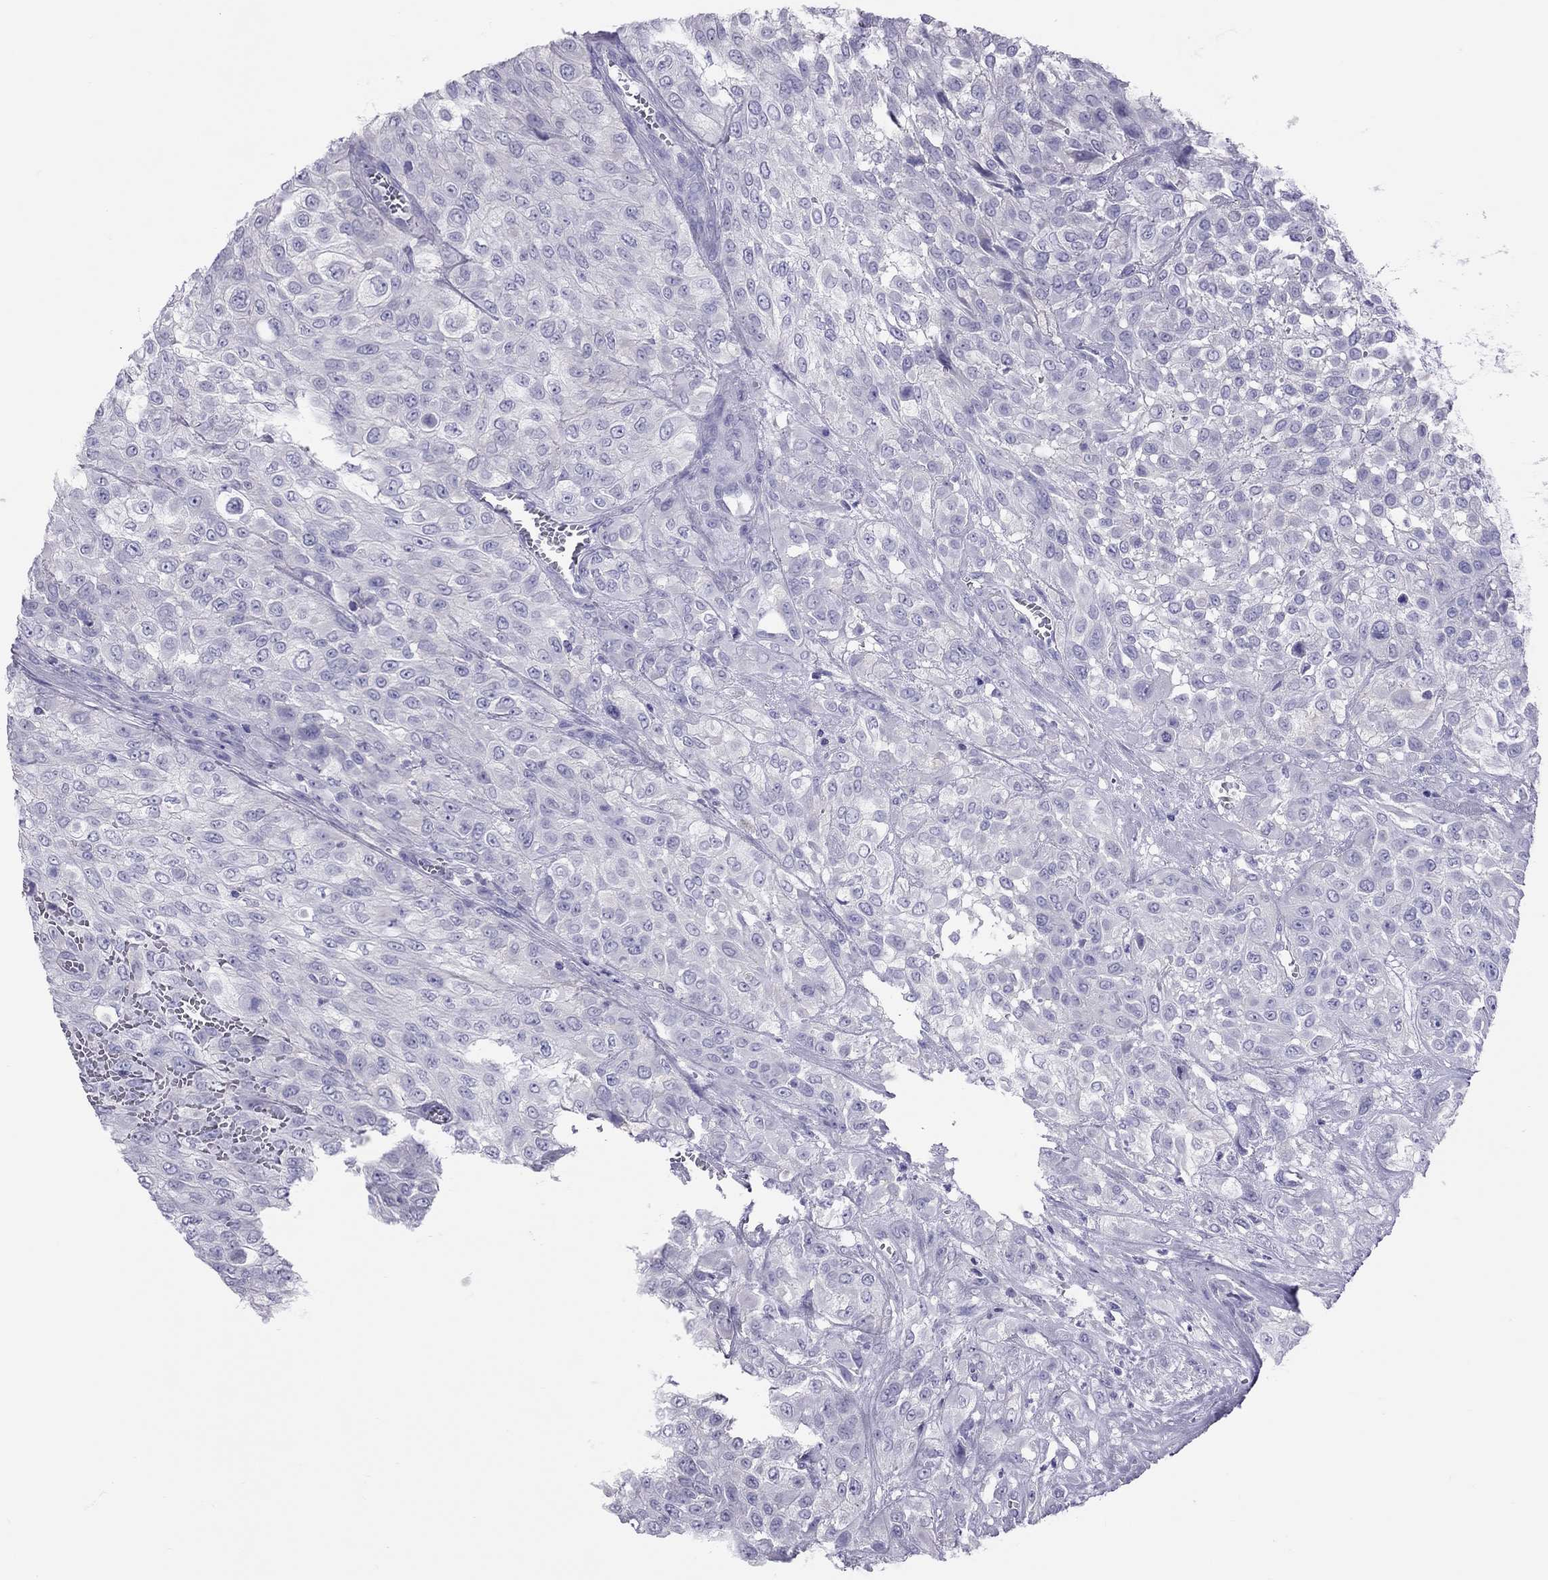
{"staining": {"intensity": "negative", "quantity": "none", "location": "none"}, "tissue": "urothelial cancer", "cell_type": "Tumor cells", "image_type": "cancer", "snomed": [{"axis": "morphology", "description": "Urothelial carcinoma, High grade"}, {"axis": "topography", "description": "Urinary bladder"}], "caption": "An immunohistochemistry histopathology image of urothelial cancer is shown. There is no staining in tumor cells of urothelial cancer.", "gene": "PSMB11", "patient": {"sex": "male", "age": 57}}